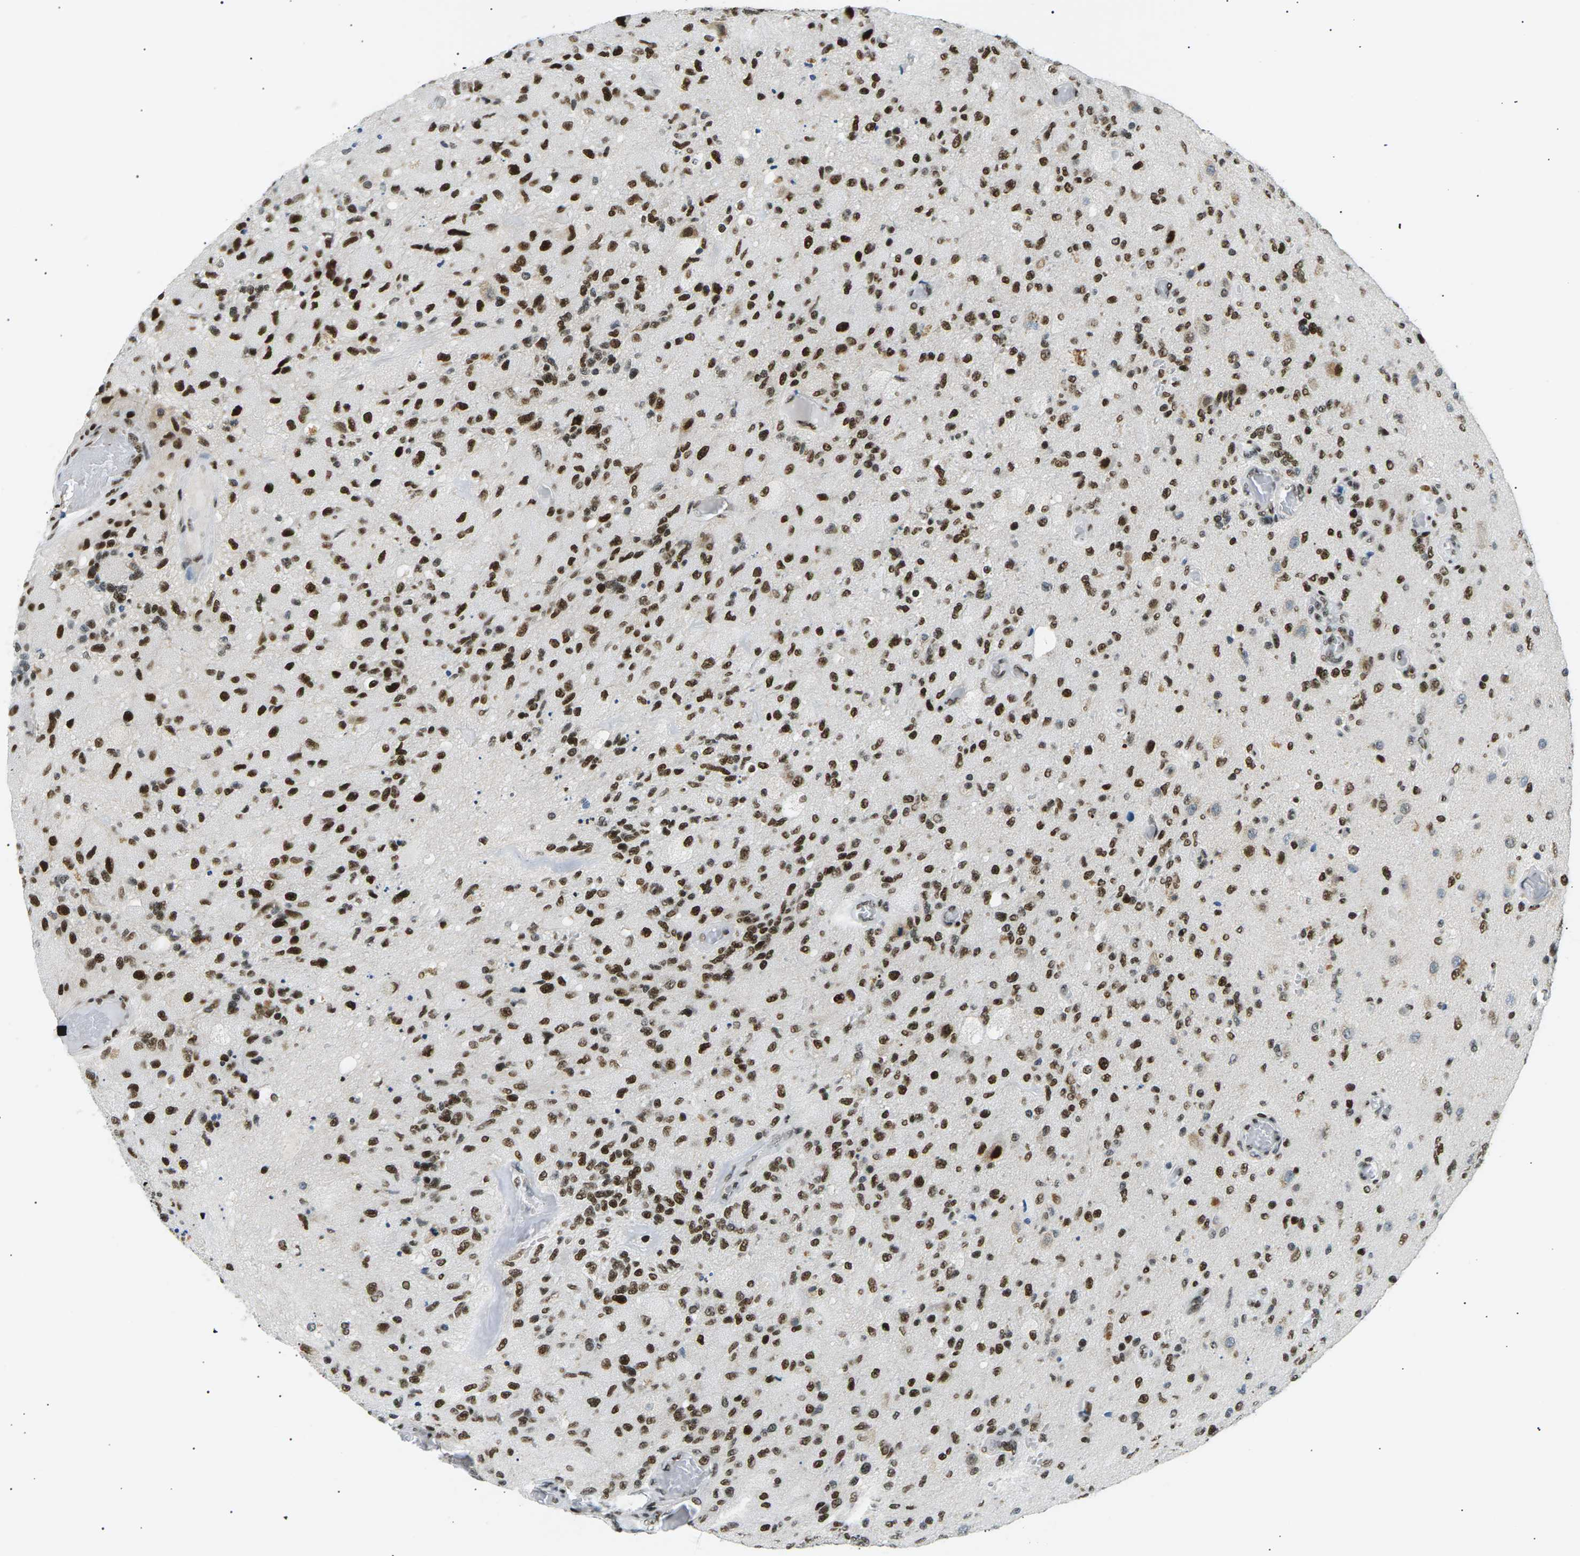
{"staining": {"intensity": "strong", "quantity": "25%-75%", "location": "nuclear"}, "tissue": "glioma", "cell_type": "Tumor cells", "image_type": "cancer", "snomed": [{"axis": "morphology", "description": "Normal tissue, NOS"}, {"axis": "morphology", "description": "Glioma, malignant, High grade"}, {"axis": "topography", "description": "Cerebral cortex"}], "caption": "Protein expression analysis of human glioma reveals strong nuclear expression in approximately 25%-75% of tumor cells. Immunohistochemistry (ihc) stains the protein in brown and the nuclei are stained blue.", "gene": "RPA2", "patient": {"sex": "male", "age": 77}}